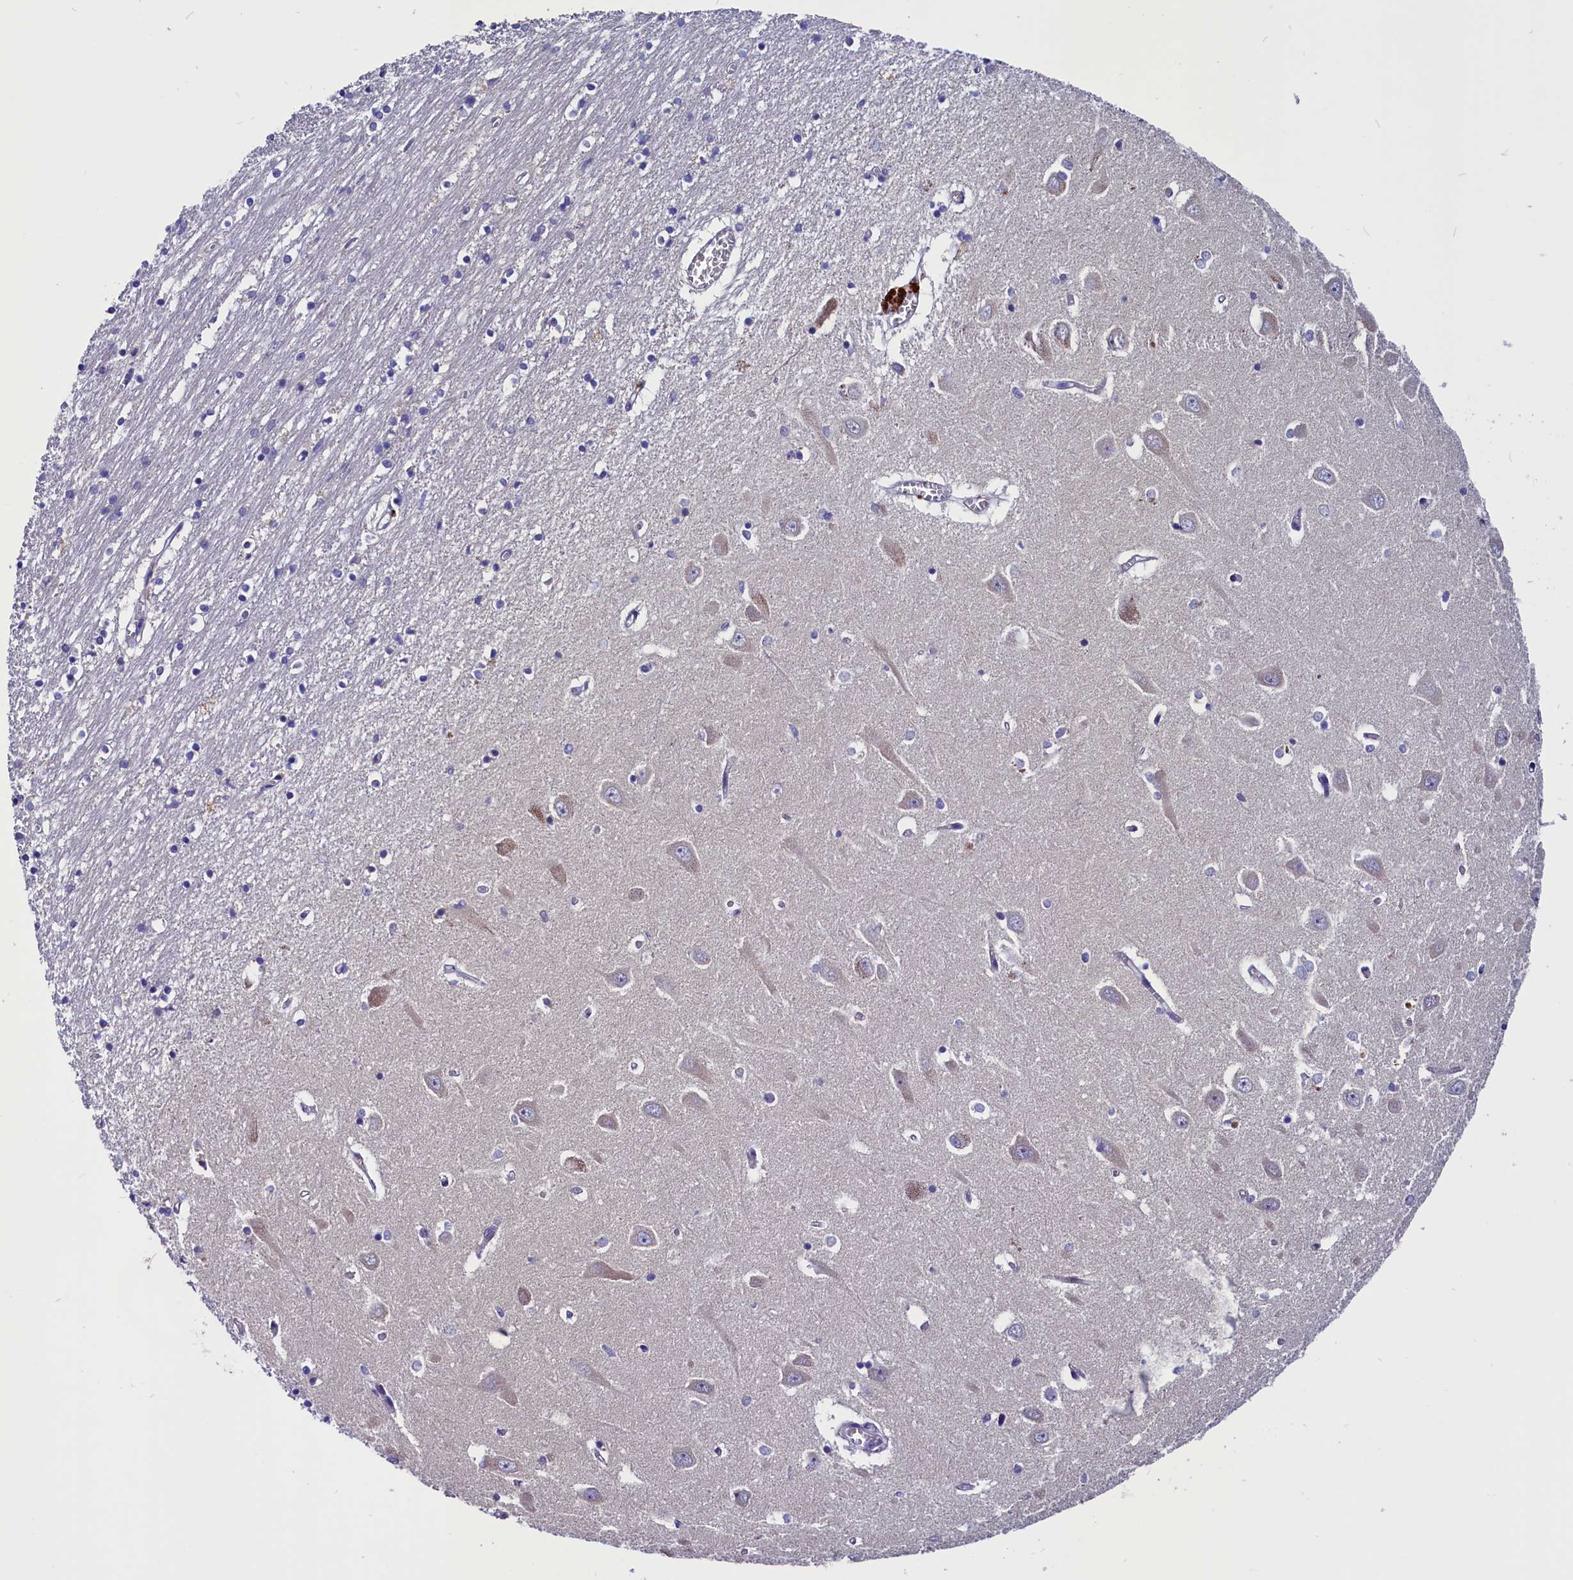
{"staining": {"intensity": "negative", "quantity": "none", "location": "none"}, "tissue": "hippocampus", "cell_type": "Glial cells", "image_type": "normal", "snomed": [{"axis": "morphology", "description": "Normal tissue, NOS"}, {"axis": "topography", "description": "Hippocampus"}], "caption": "Immunohistochemical staining of normal hippocampus reveals no significant positivity in glial cells.", "gene": "CCBE1", "patient": {"sex": "male", "age": 70}}